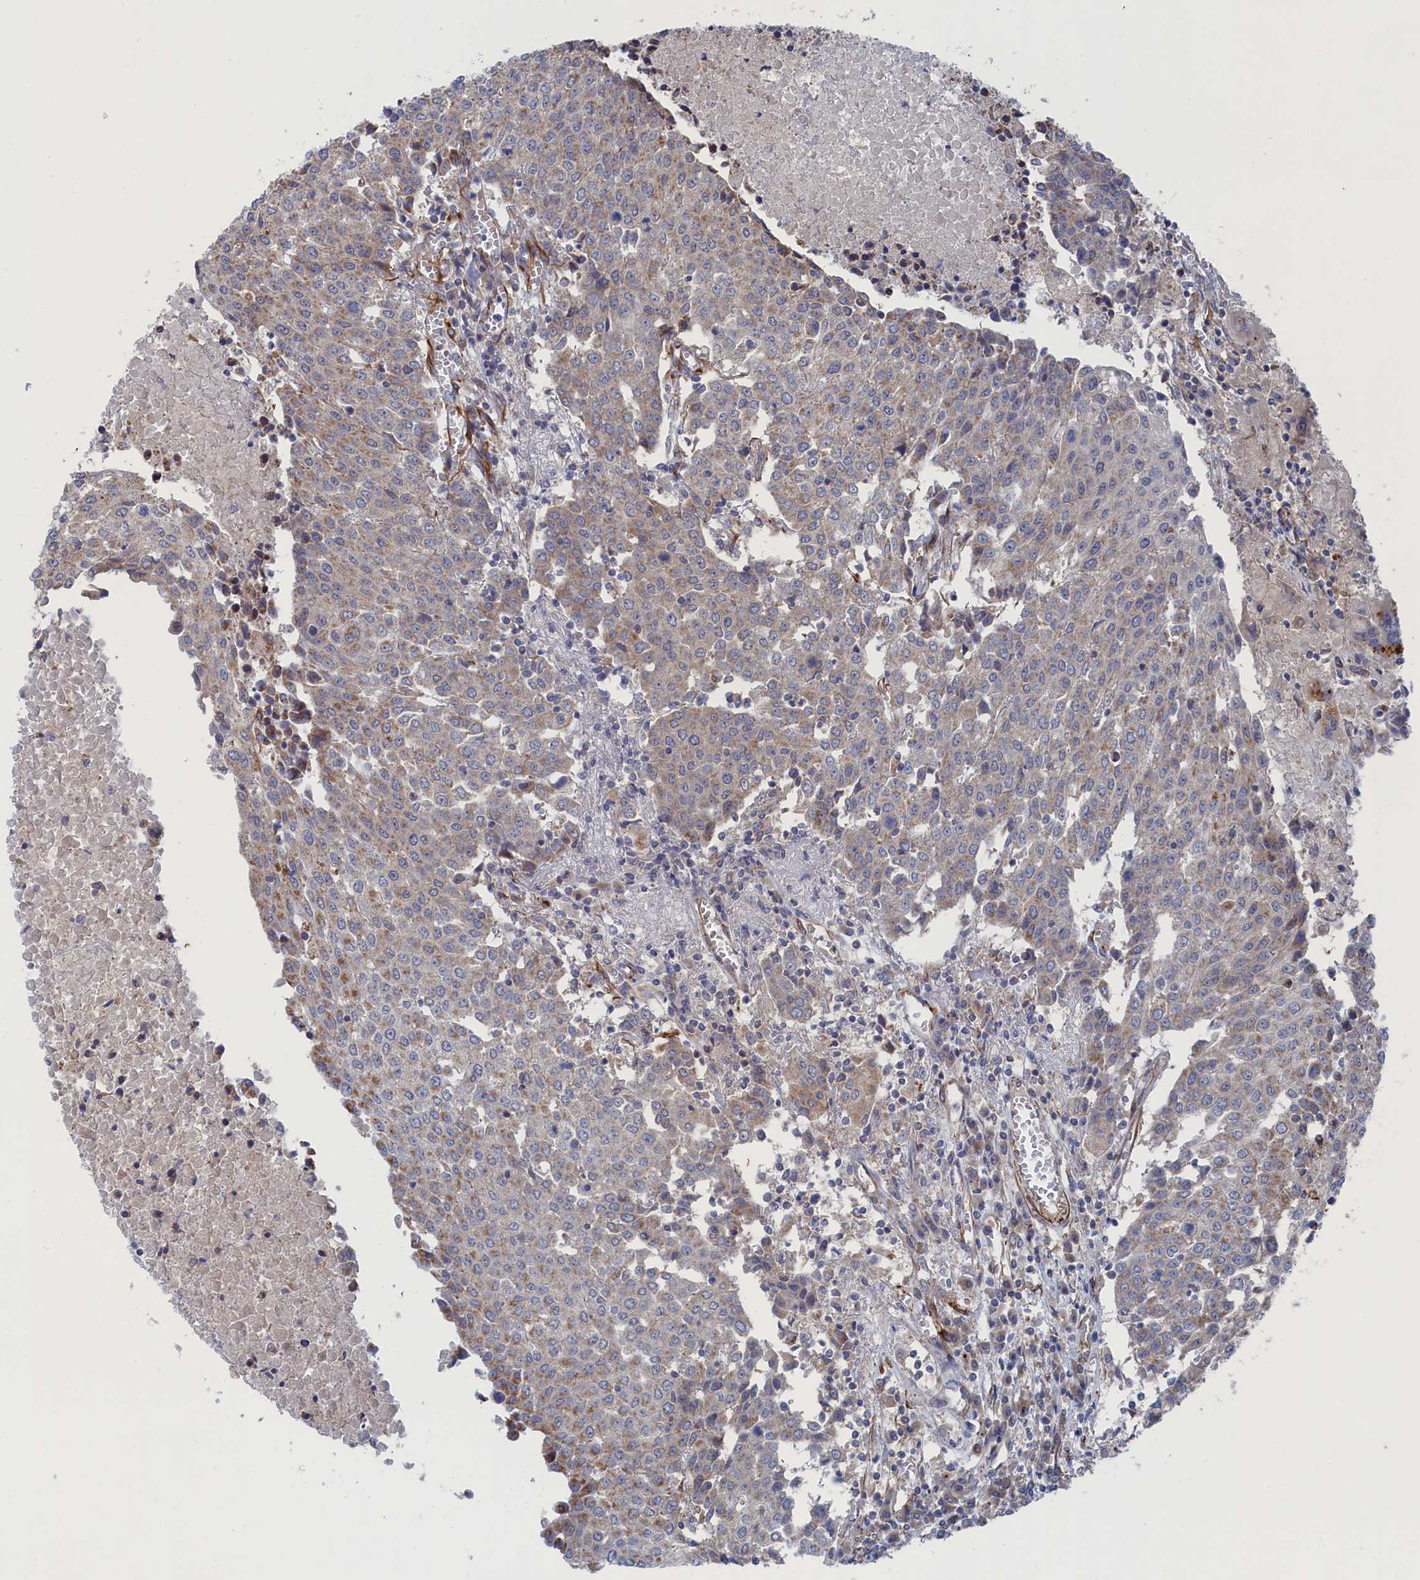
{"staining": {"intensity": "weak", "quantity": "25%-75%", "location": "cytoplasmic/membranous"}, "tissue": "urothelial cancer", "cell_type": "Tumor cells", "image_type": "cancer", "snomed": [{"axis": "morphology", "description": "Urothelial carcinoma, High grade"}, {"axis": "topography", "description": "Urinary bladder"}], "caption": "About 25%-75% of tumor cells in high-grade urothelial carcinoma display weak cytoplasmic/membranous protein expression as visualized by brown immunohistochemical staining.", "gene": "FILIP1L", "patient": {"sex": "female", "age": 85}}